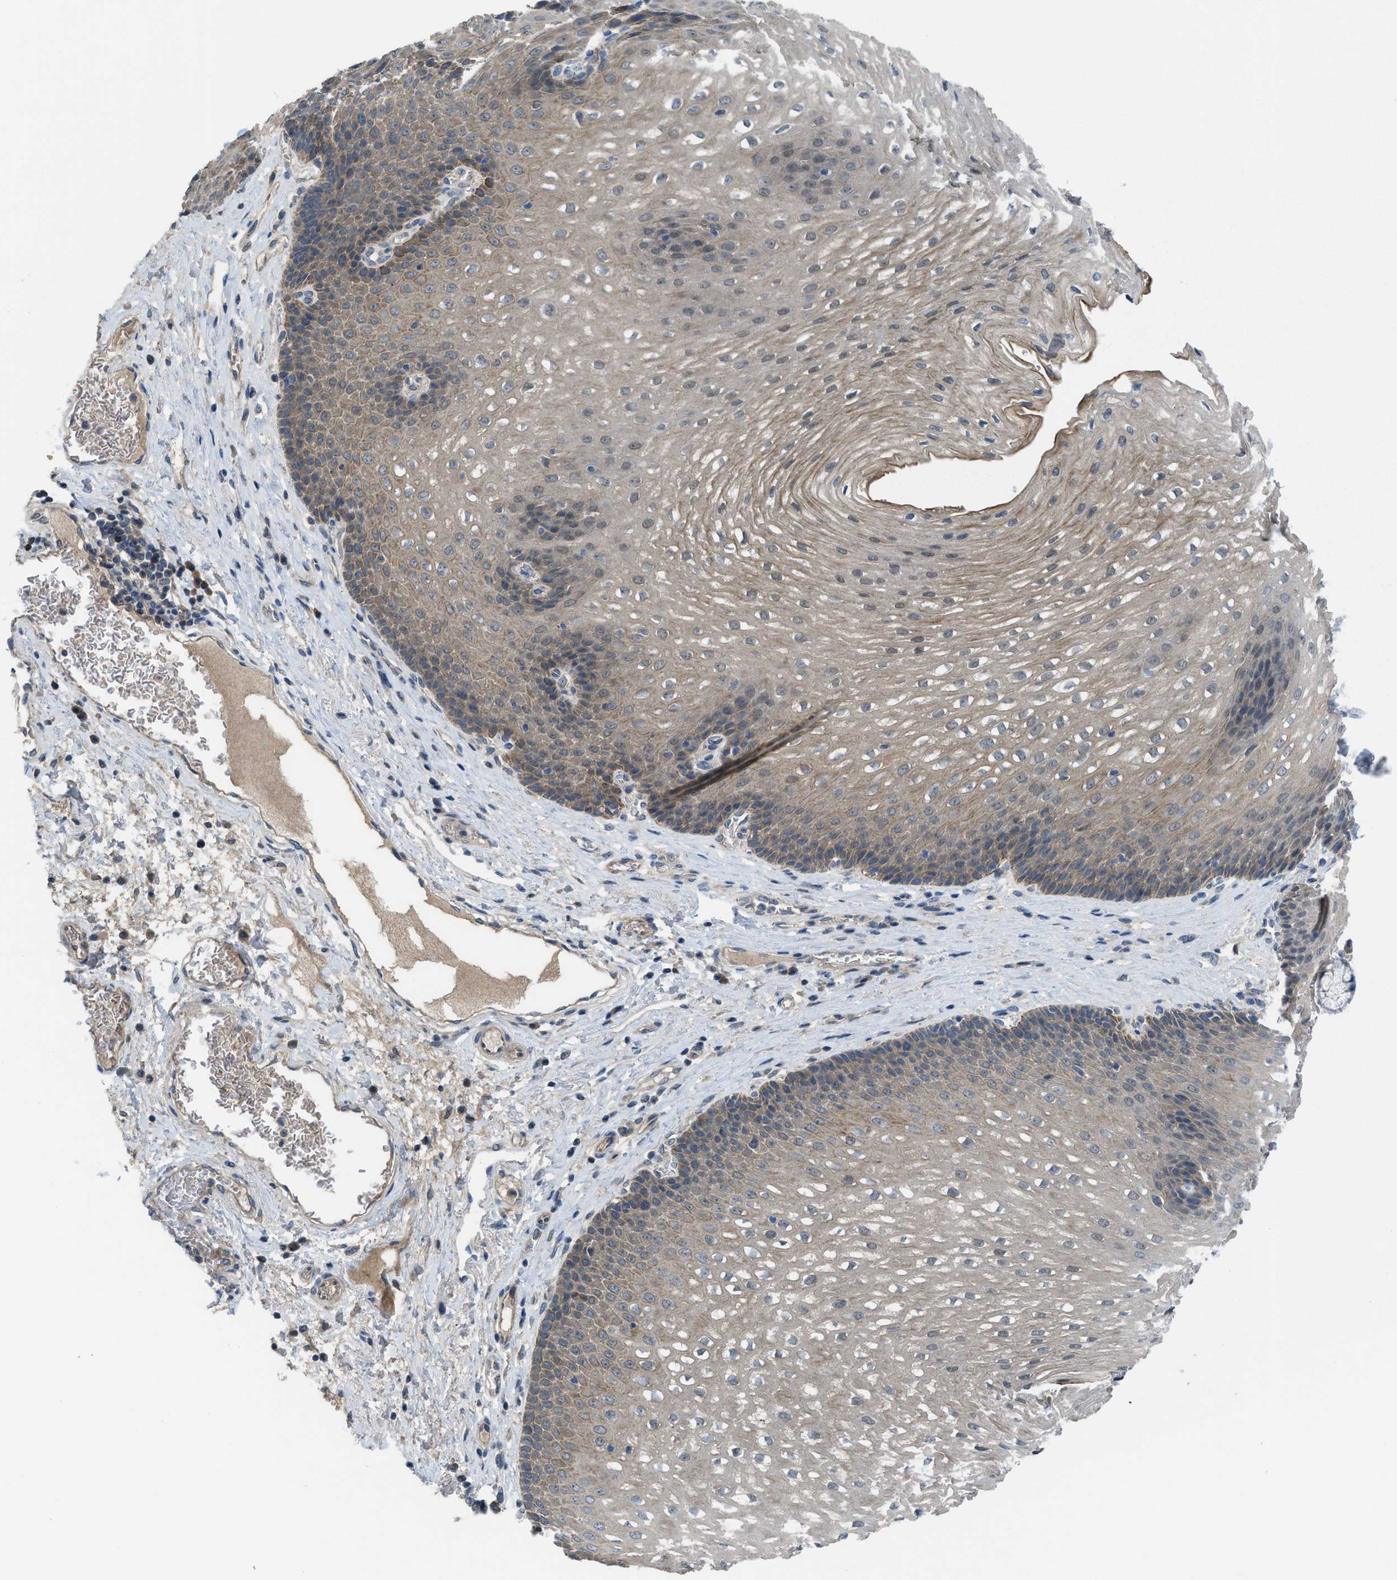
{"staining": {"intensity": "moderate", "quantity": ">75%", "location": "cytoplasmic/membranous"}, "tissue": "esophagus", "cell_type": "Squamous epithelial cells", "image_type": "normal", "snomed": [{"axis": "morphology", "description": "Normal tissue, NOS"}, {"axis": "topography", "description": "Esophagus"}], "caption": "Normal esophagus exhibits moderate cytoplasmic/membranous staining in approximately >75% of squamous epithelial cells.", "gene": "BAZ2B", "patient": {"sex": "male", "age": 48}}